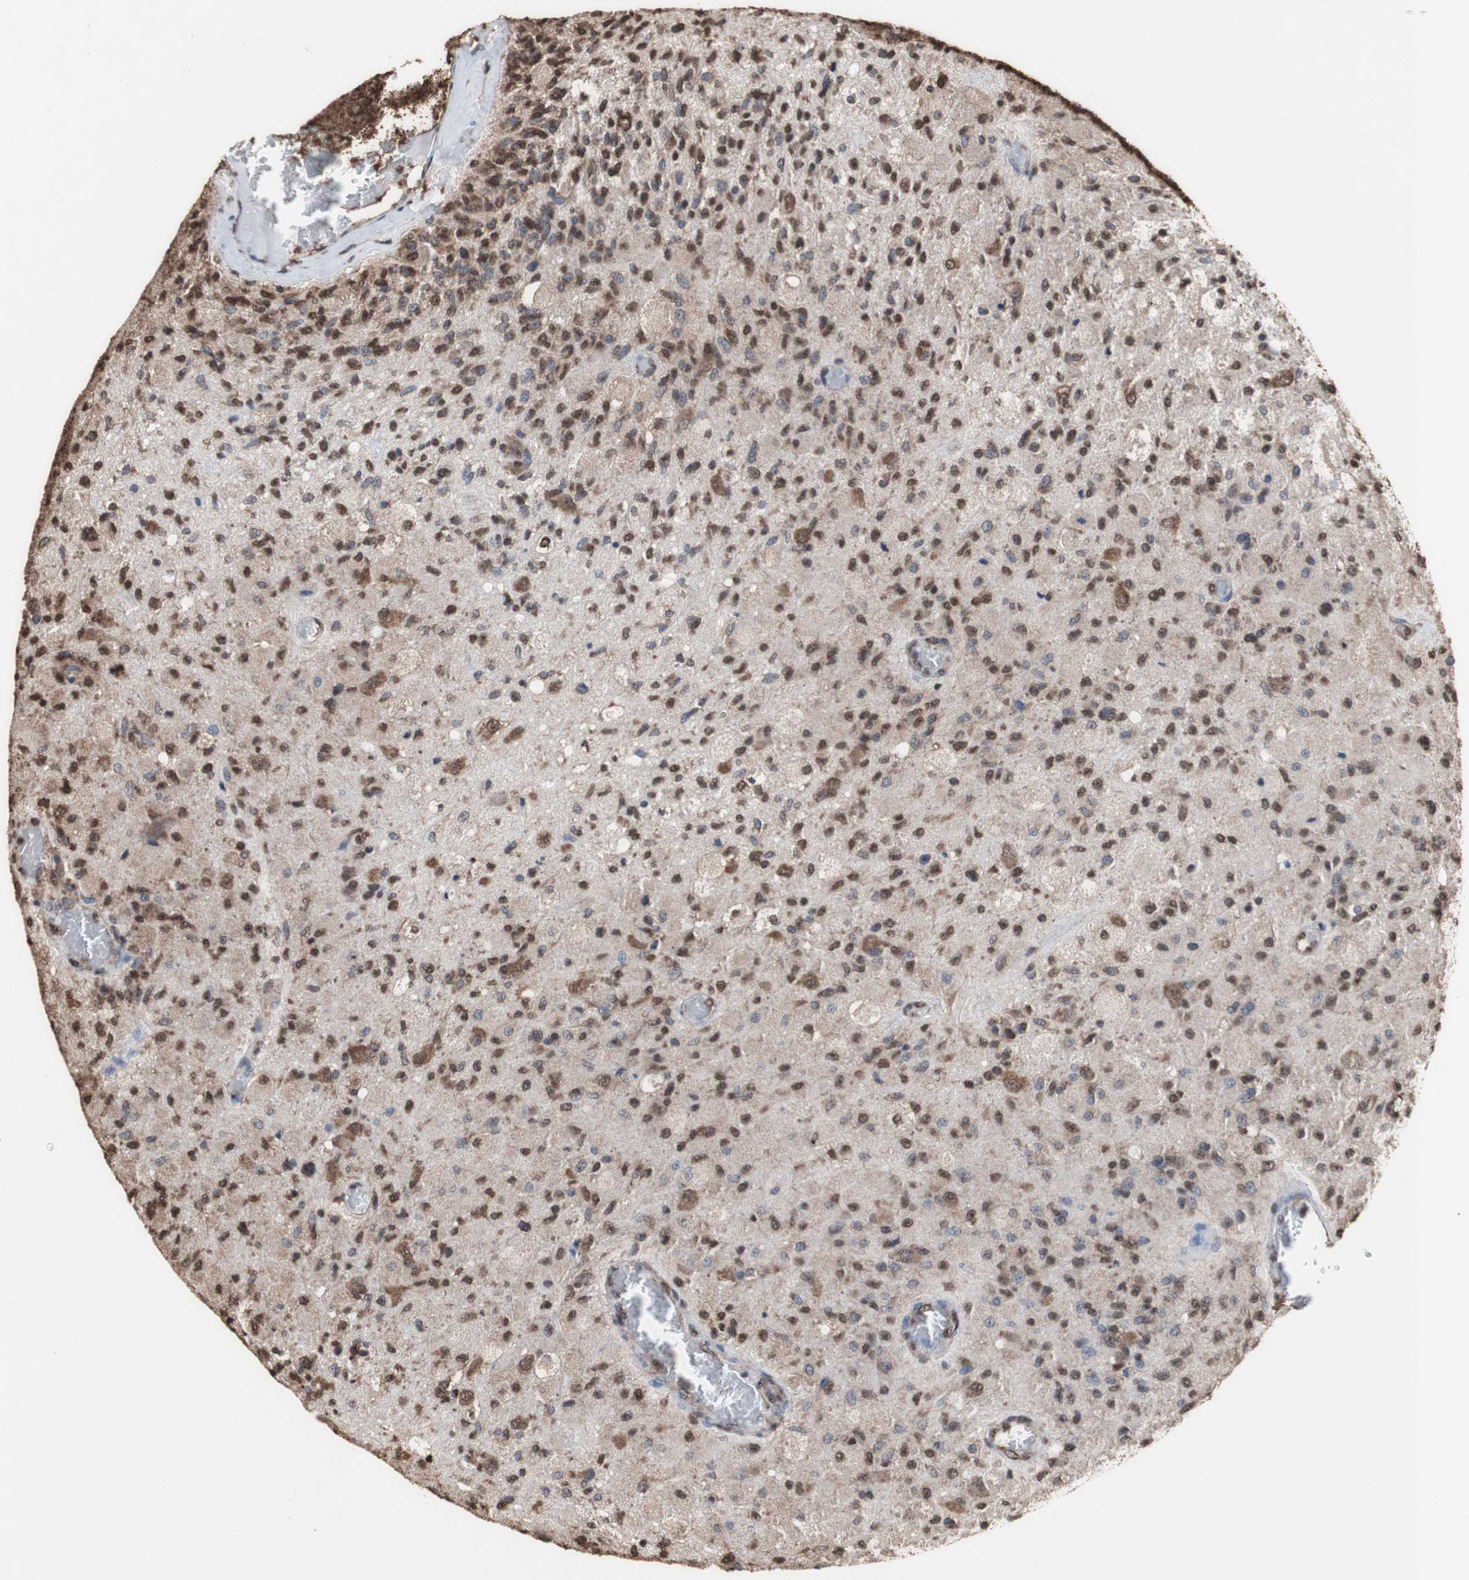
{"staining": {"intensity": "strong", "quantity": ">75%", "location": "cytoplasmic/membranous,nuclear"}, "tissue": "glioma", "cell_type": "Tumor cells", "image_type": "cancer", "snomed": [{"axis": "morphology", "description": "Normal tissue, NOS"}, {"axis": "morphology", "description": "Glioma, malignant, High grade"}, {"axis": "topography", "description": "Cerebral cortex"}], "caption": "This is a photomicrograph of immunohistochemistry staining of high-grade glioma (malignant), which shows strong expression in the cytoplasmic/membranous and nuclear of tumor cells.", "gene": "PIDD1", "patient": {"sex": "male", "age": 77}}